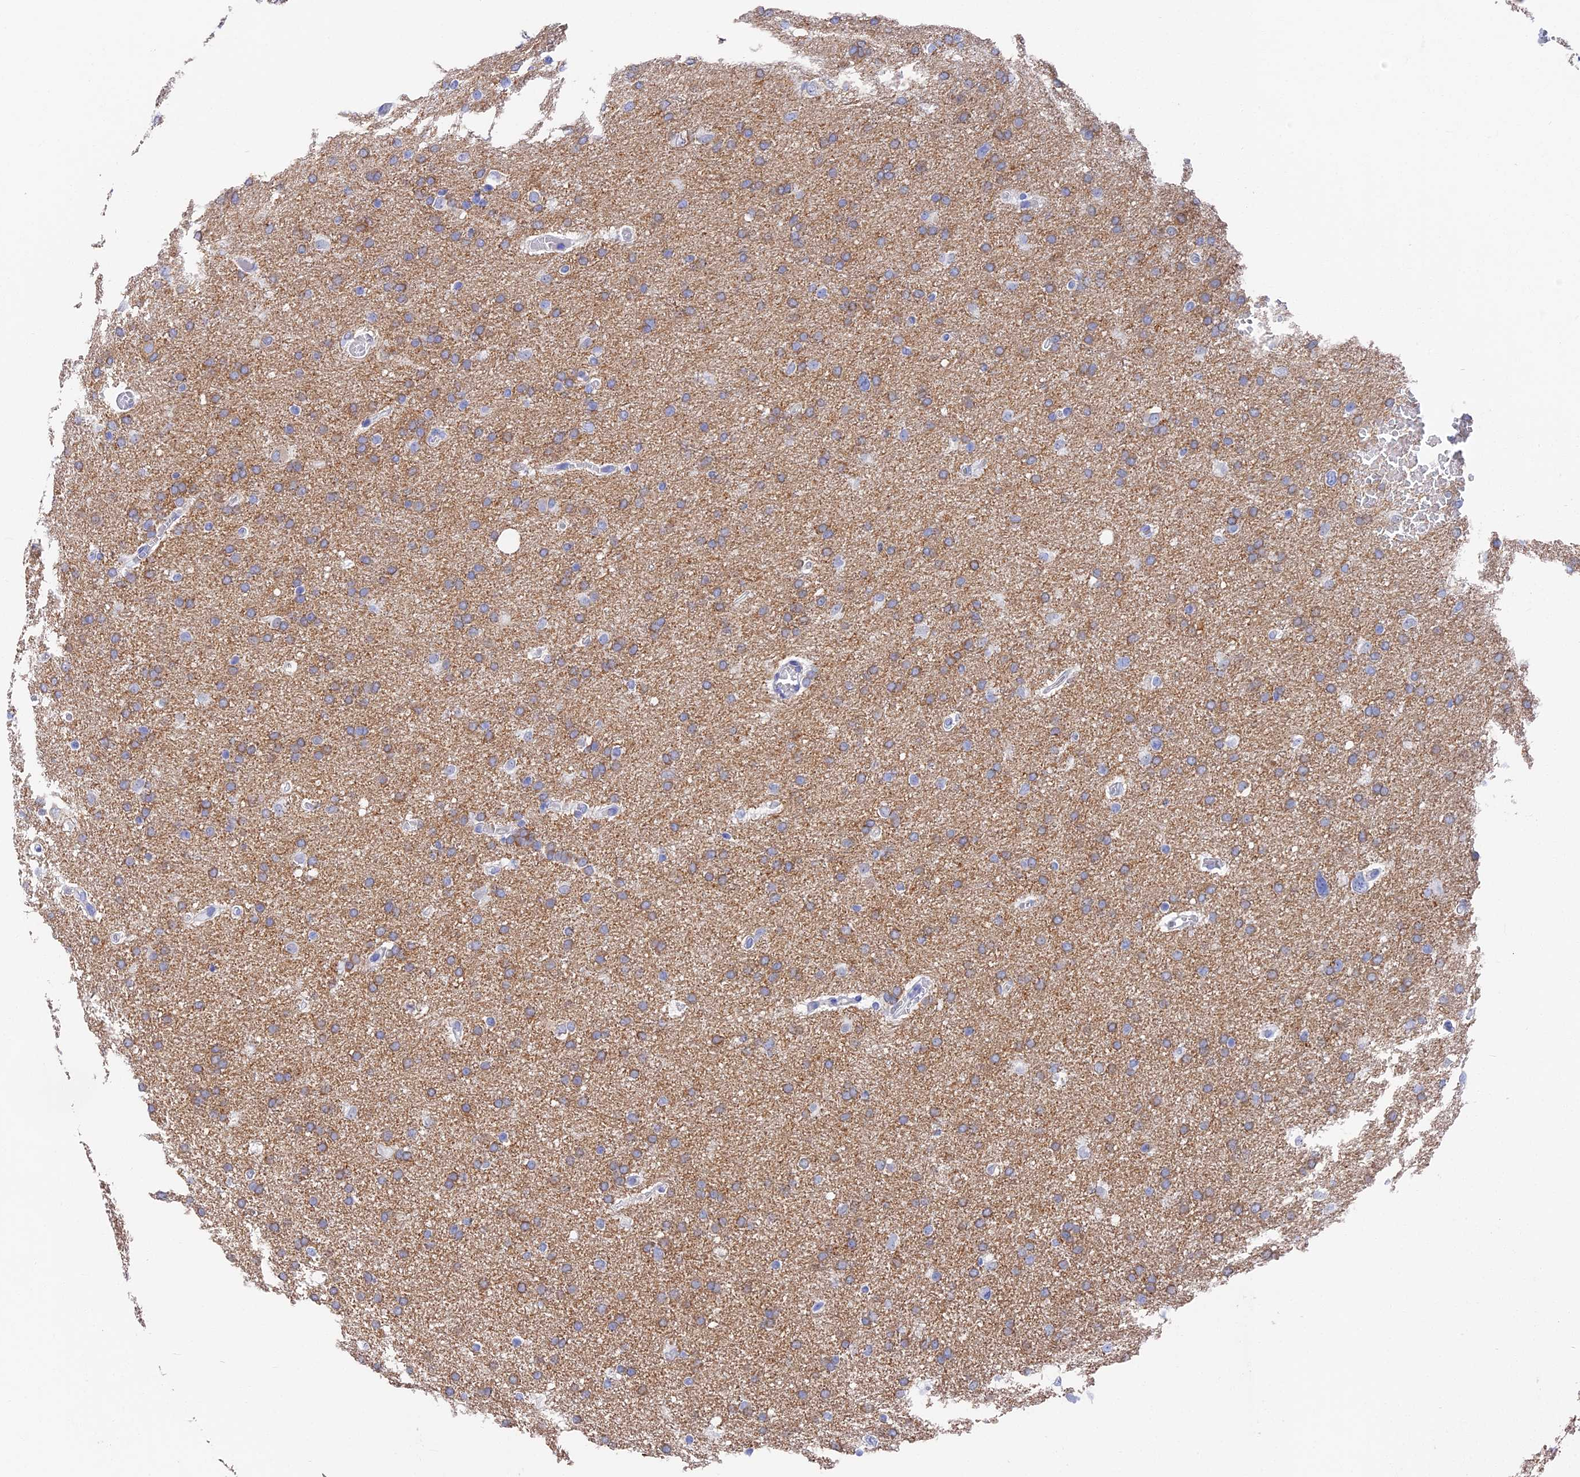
{"staining": {"intensity": "weak", "quantity": ">75%", "location": "cytoplasmic/membranous"}, "tissue": "glioma", "cell_type": "Tumor cells", "image_type": "cancer", "snomed": [{"axis": "morphology", "description": "Glioma, malignant, High grade"}, {"axis": "topography", "description": "Cerebral cortex"}], "caption": "This is a photomicrograph of immunohistochemistry staining of glioma, which shows weak positivity in the cytoplasmic/membranous of tumor cells.", "gene": "VPS33B", "patient": {"sex": "female", "age": 36}}